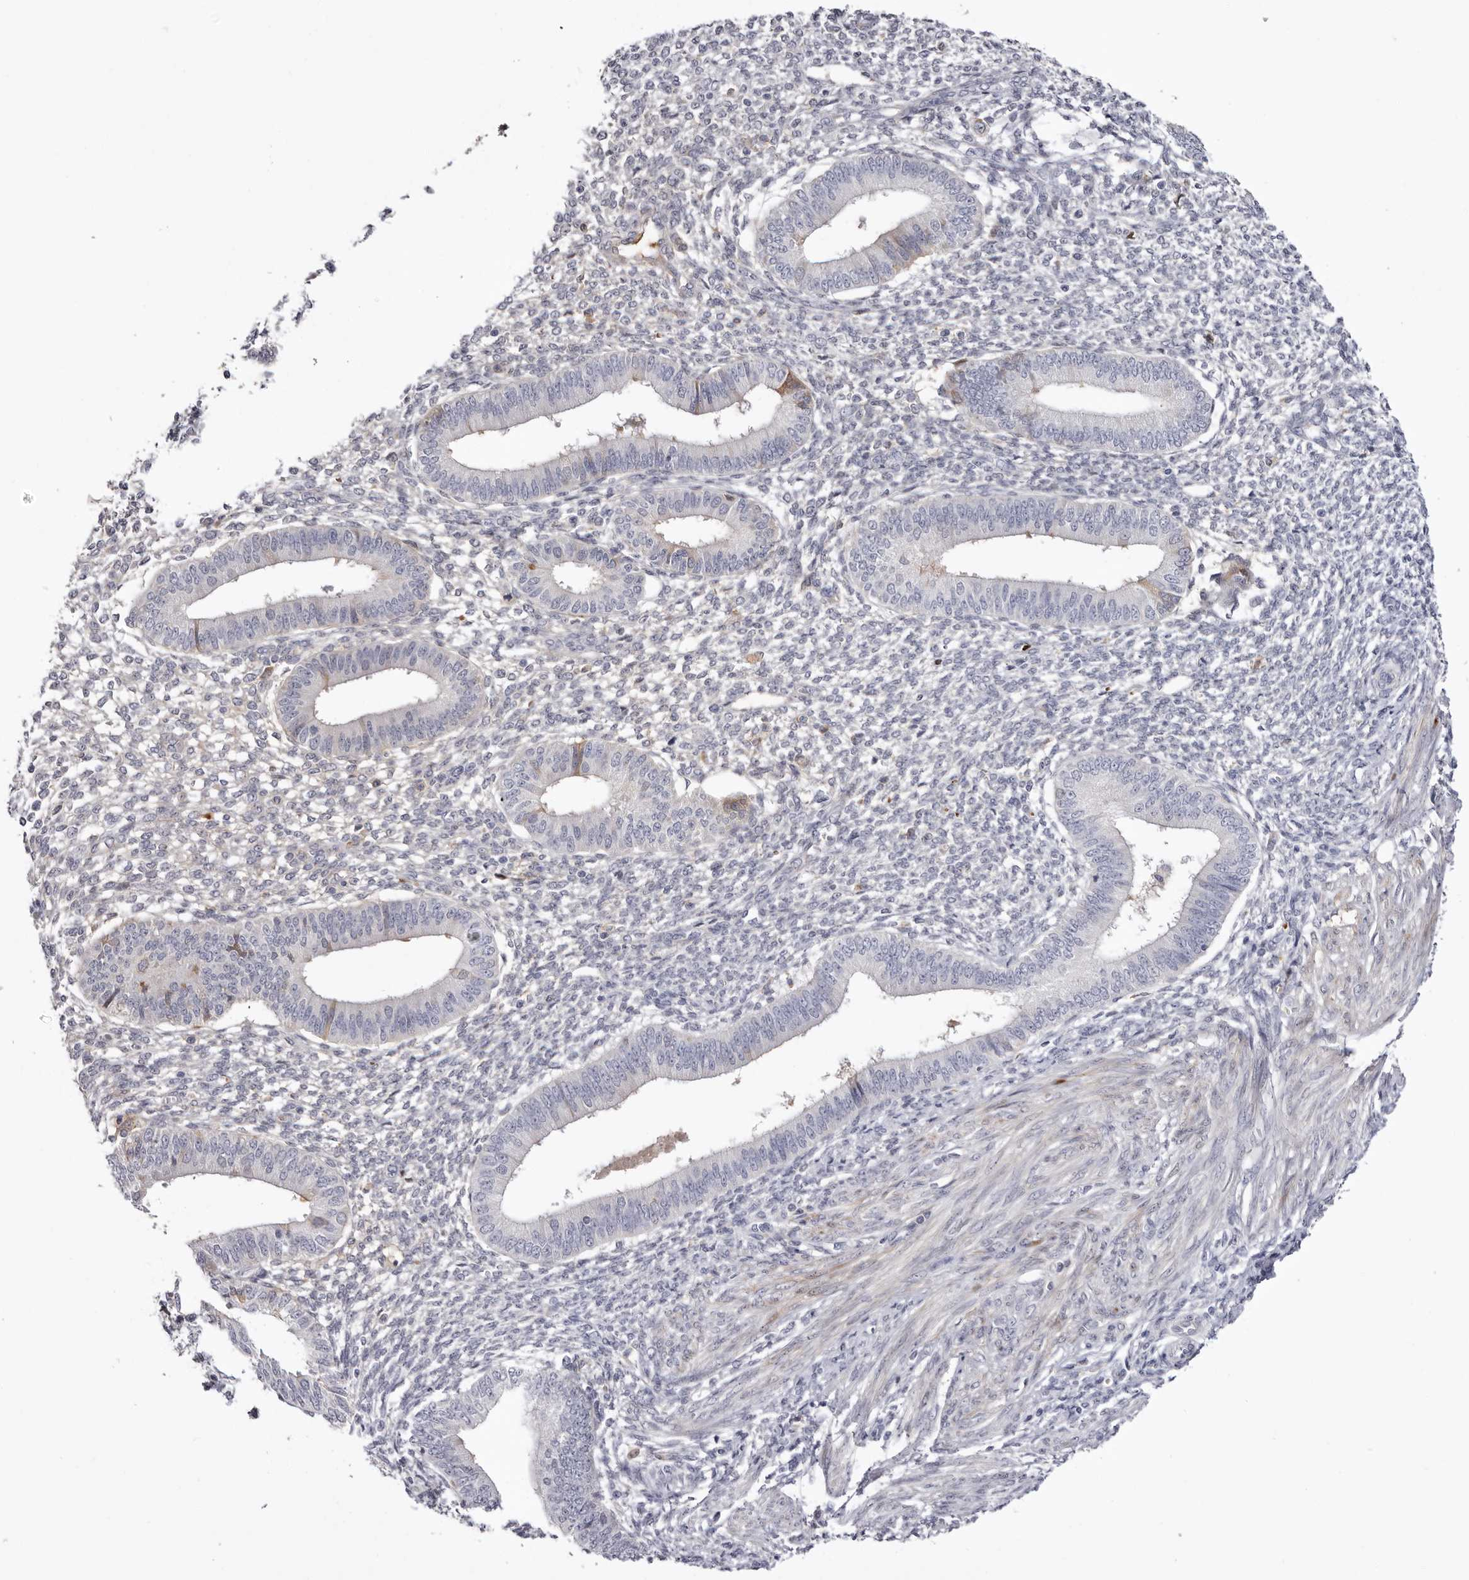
{"staining": {"intensity": "weak", "quantity": "25%-75%", "location": "cytoplasmic/membranous"}, "tissue": "endometrium", "cell_type": "Cells in endometrial stroma", "image_type": "normal", "snomed": [{"axis": "morphology", "description": "Normal tissue, NOS"}, {"axis": "topography", "description": "Endometrium"}], "caption": "This histopathology image demonstrates immunohistochemistry staining of normal human endometrium, with low weak cytoplasmic/membranous positivity in about 25%-75% of cells in endometrial stroma.", "gene": "LMLN", "patient": {"sex": "female", "age": 46}}